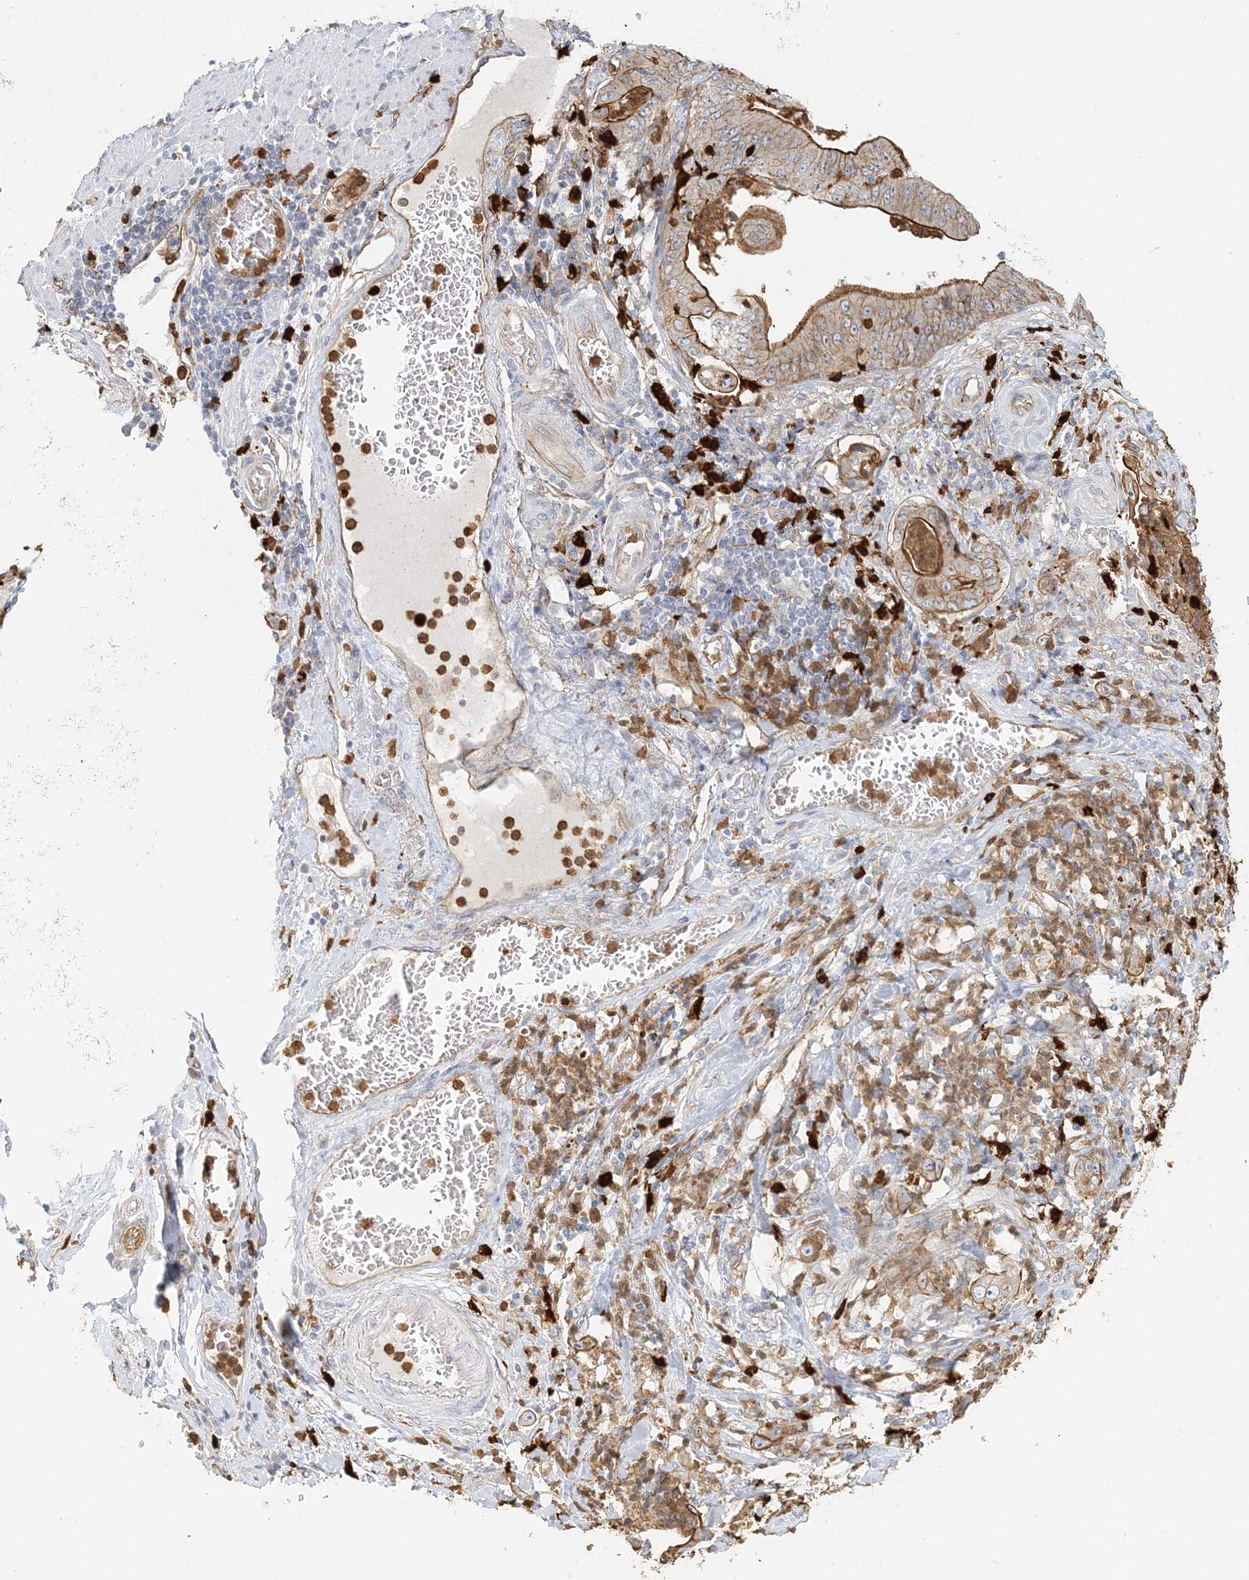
{"staining": {"intensity": "moderate", "quantity": ">75%", "location": "cytoplasmic/membranous"}, "tissue": "stomach cancer", "cell_type": "Tumor cells", "image_type": "cancer", "snomed": [{"axis": "morphology", "description": "Adenocarcinoma, NOS"}, {"axis": "topography", "description": "Stomach"}], "caption": "Stomach cancer (adenocarcinoma) stained with a brown dye reveals moderate cytoplasmic/membranous positive expression in approximately >75% of tumor cells.", "gene": "DNAH1", "patient": {"sex": "female", "age": 73}}